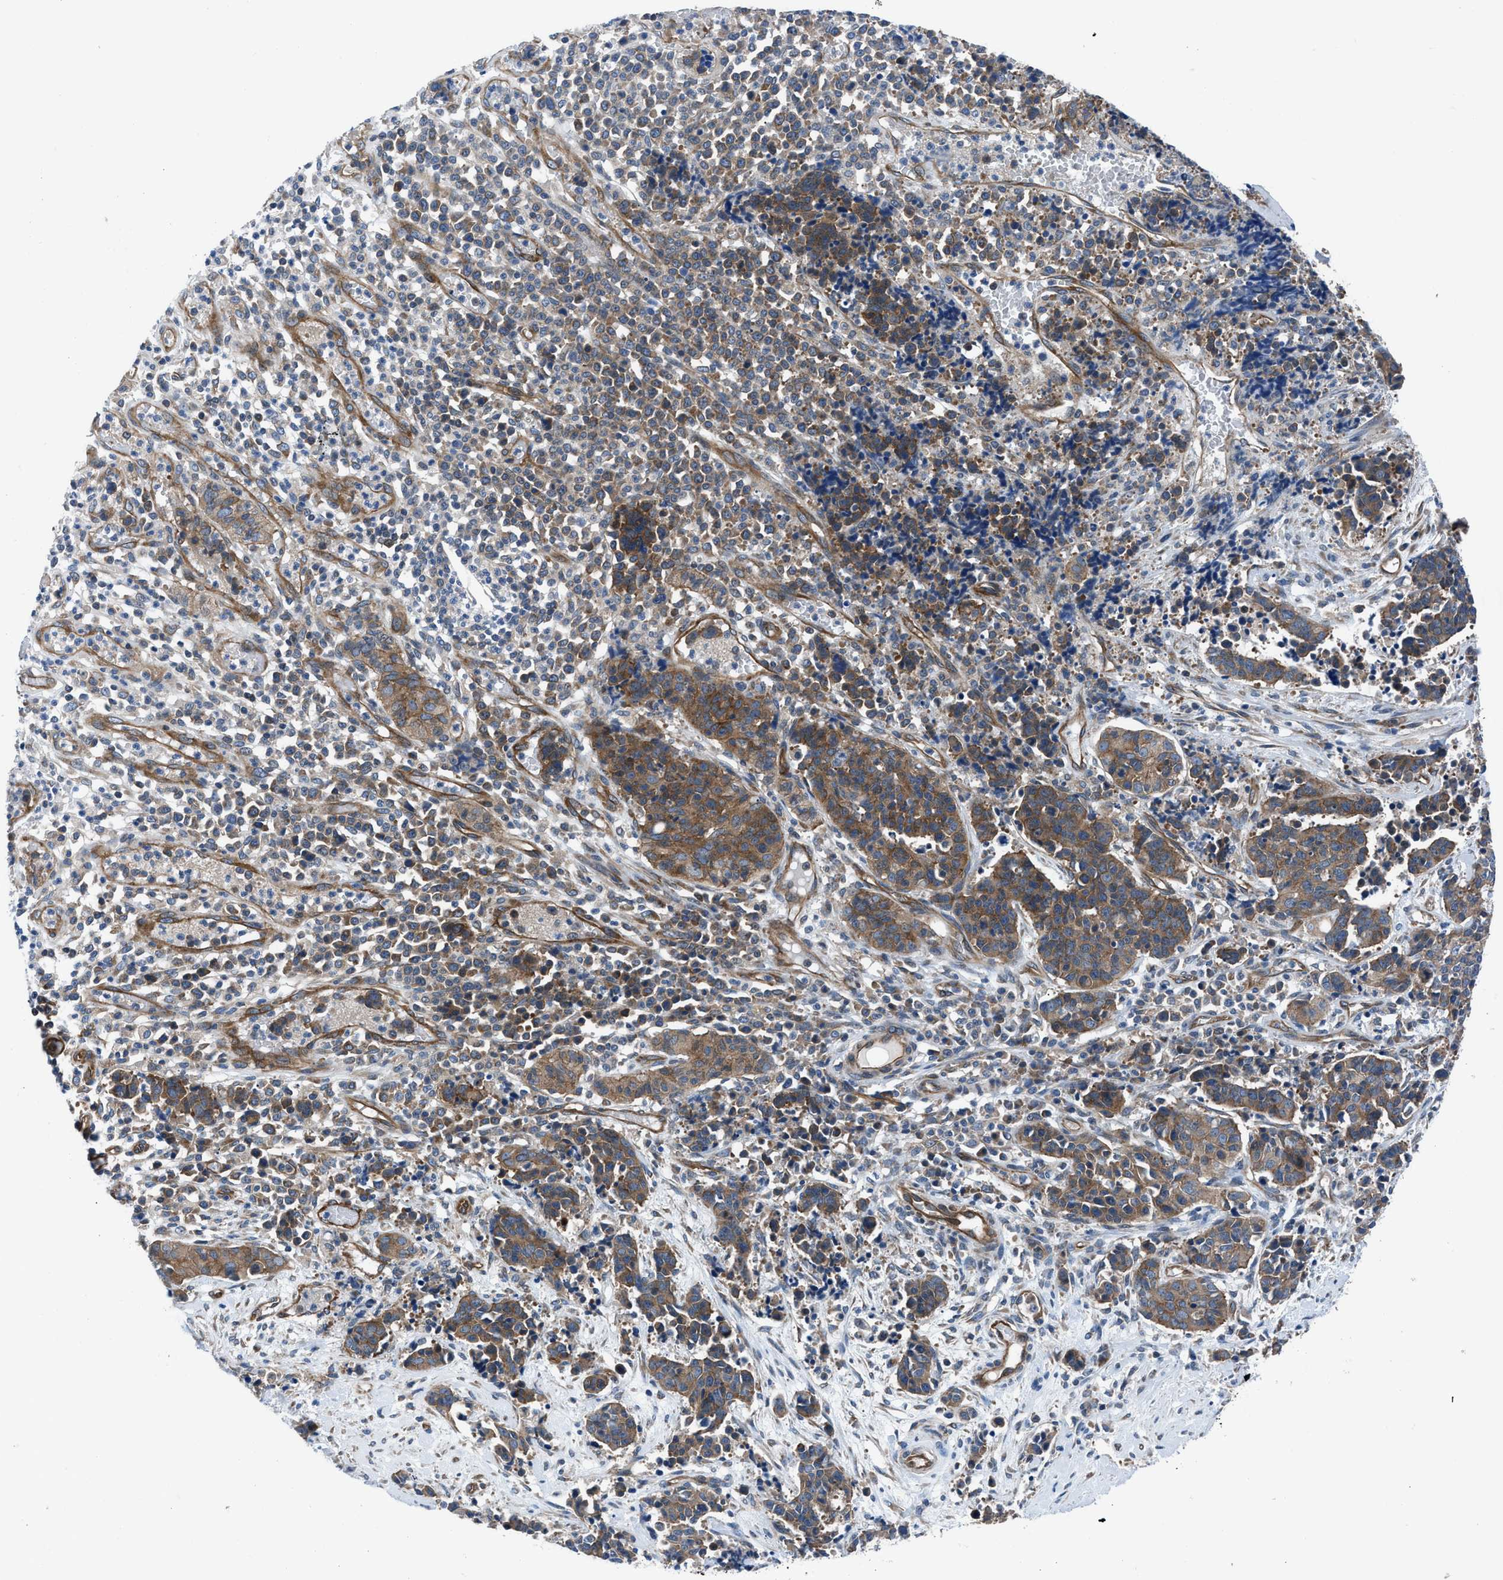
{"staining": {"intensity": "moderate", "quantity": ">75%", "location": "cytoplasmic/membranous"}, "tissue": "cervical cancer", "cell_type": "Tumor cells", "image_type": "cancer", "snomed": [{"axis": "morphology", "description": "Squamous cell carcinoma, NOS"}, {"axis": "topography", "description": "Cervix"}], "caption": "Protein expression analysis of human cervical cancer reveals moderate cytoplasmic/membranous positivity in approximately >75% of tumor cells.", "gene": "TRIP4", "patient": {"sex": "female", "age": 35}}